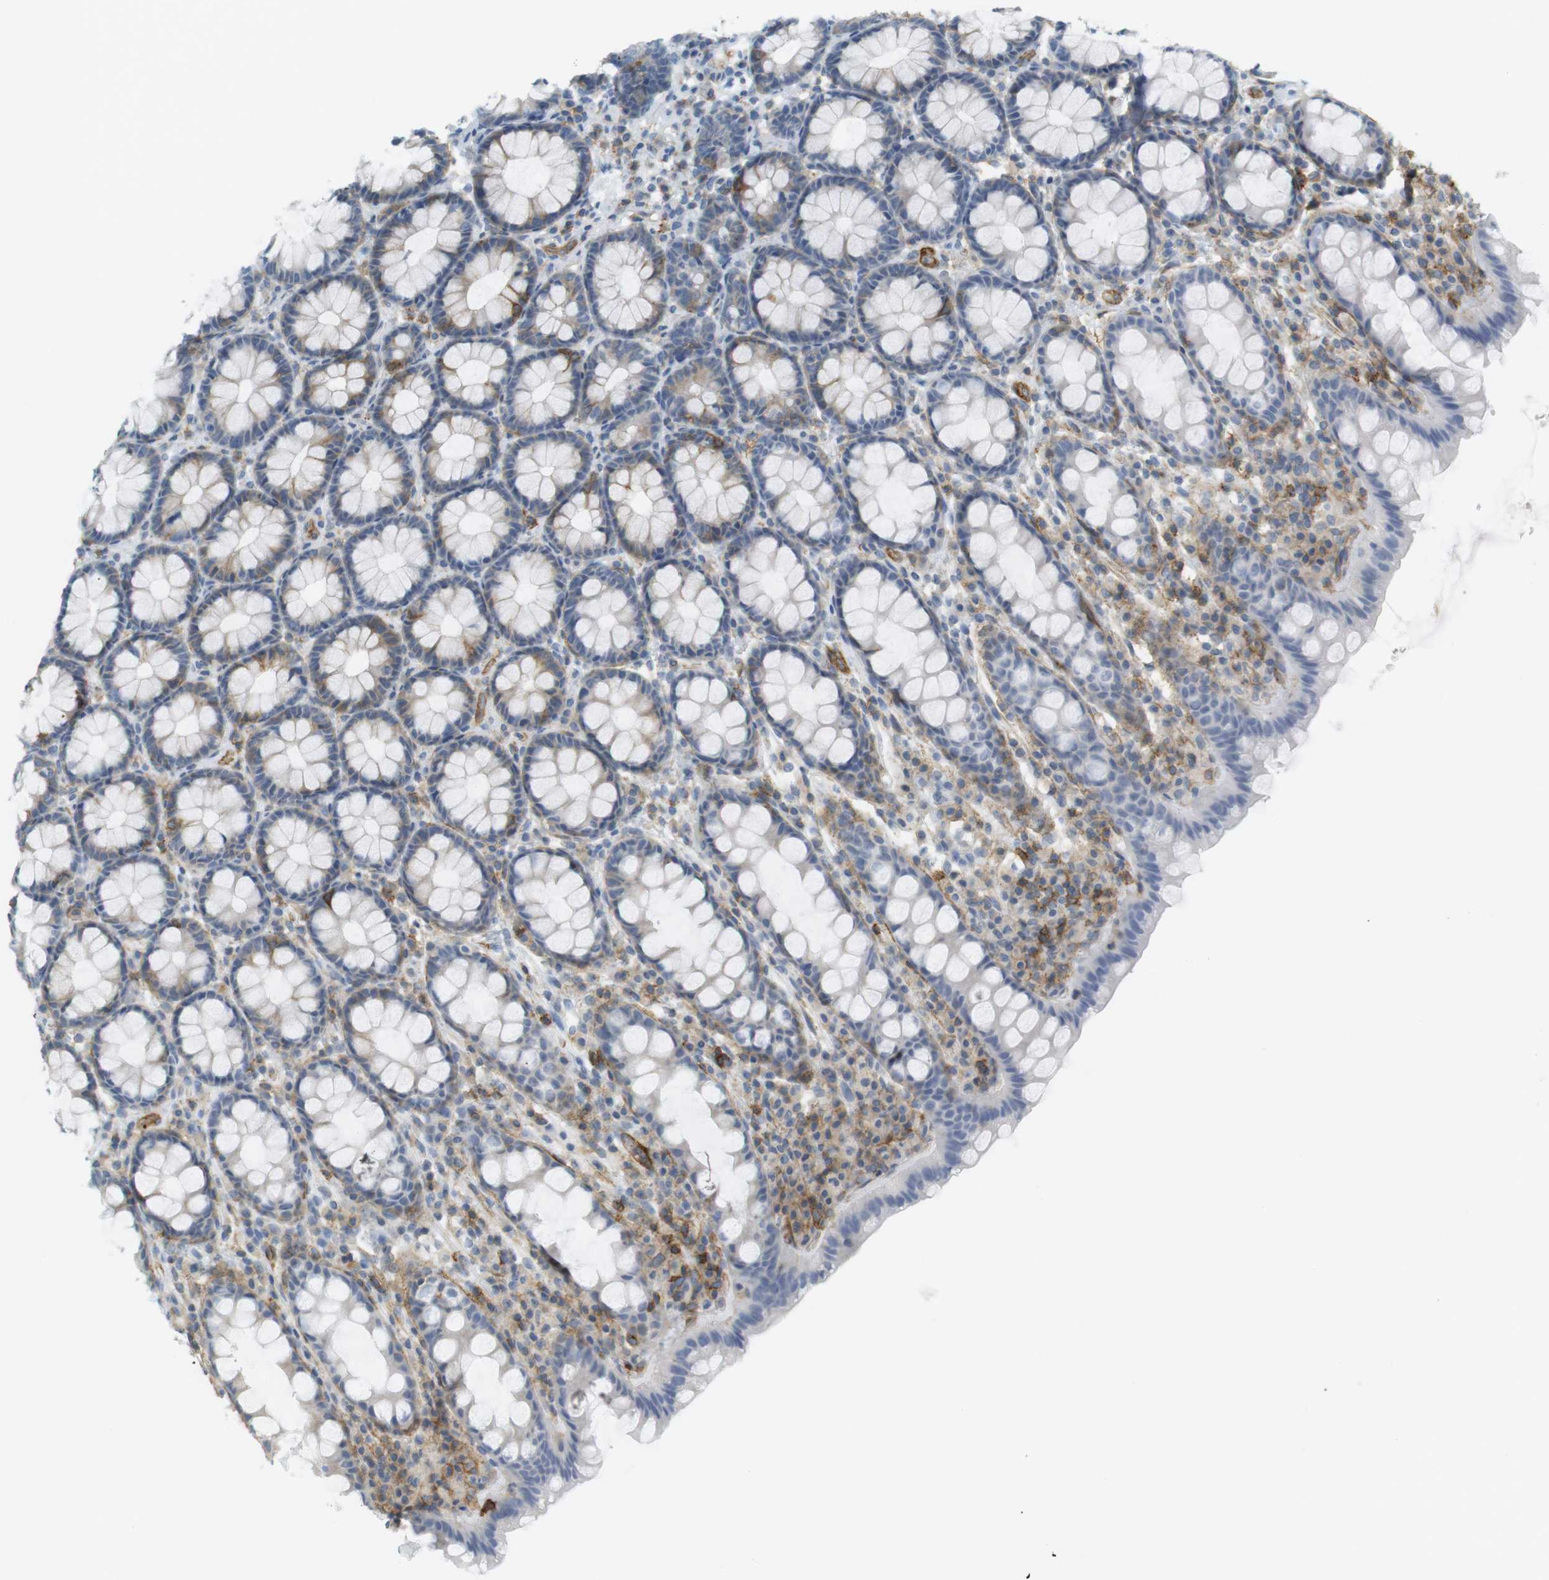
{"staining": {"intensity": "weak", "quantity": "<25%", "location": "cytoplasmic/membranous"}, "tissue": "rectum", "cell_type": "Glandular cells", "image_type": "normal", "snomed": [{"axis": "morphology", "description": "Normal tissue, NOS"}, {"axis": "topography", "description": "Rectum"}], "caption": "The photomicrograph shows no staining of glandular cells in normal rectum.", "gene": "F2R", "patient": {"sex": "male", "age": 92}}